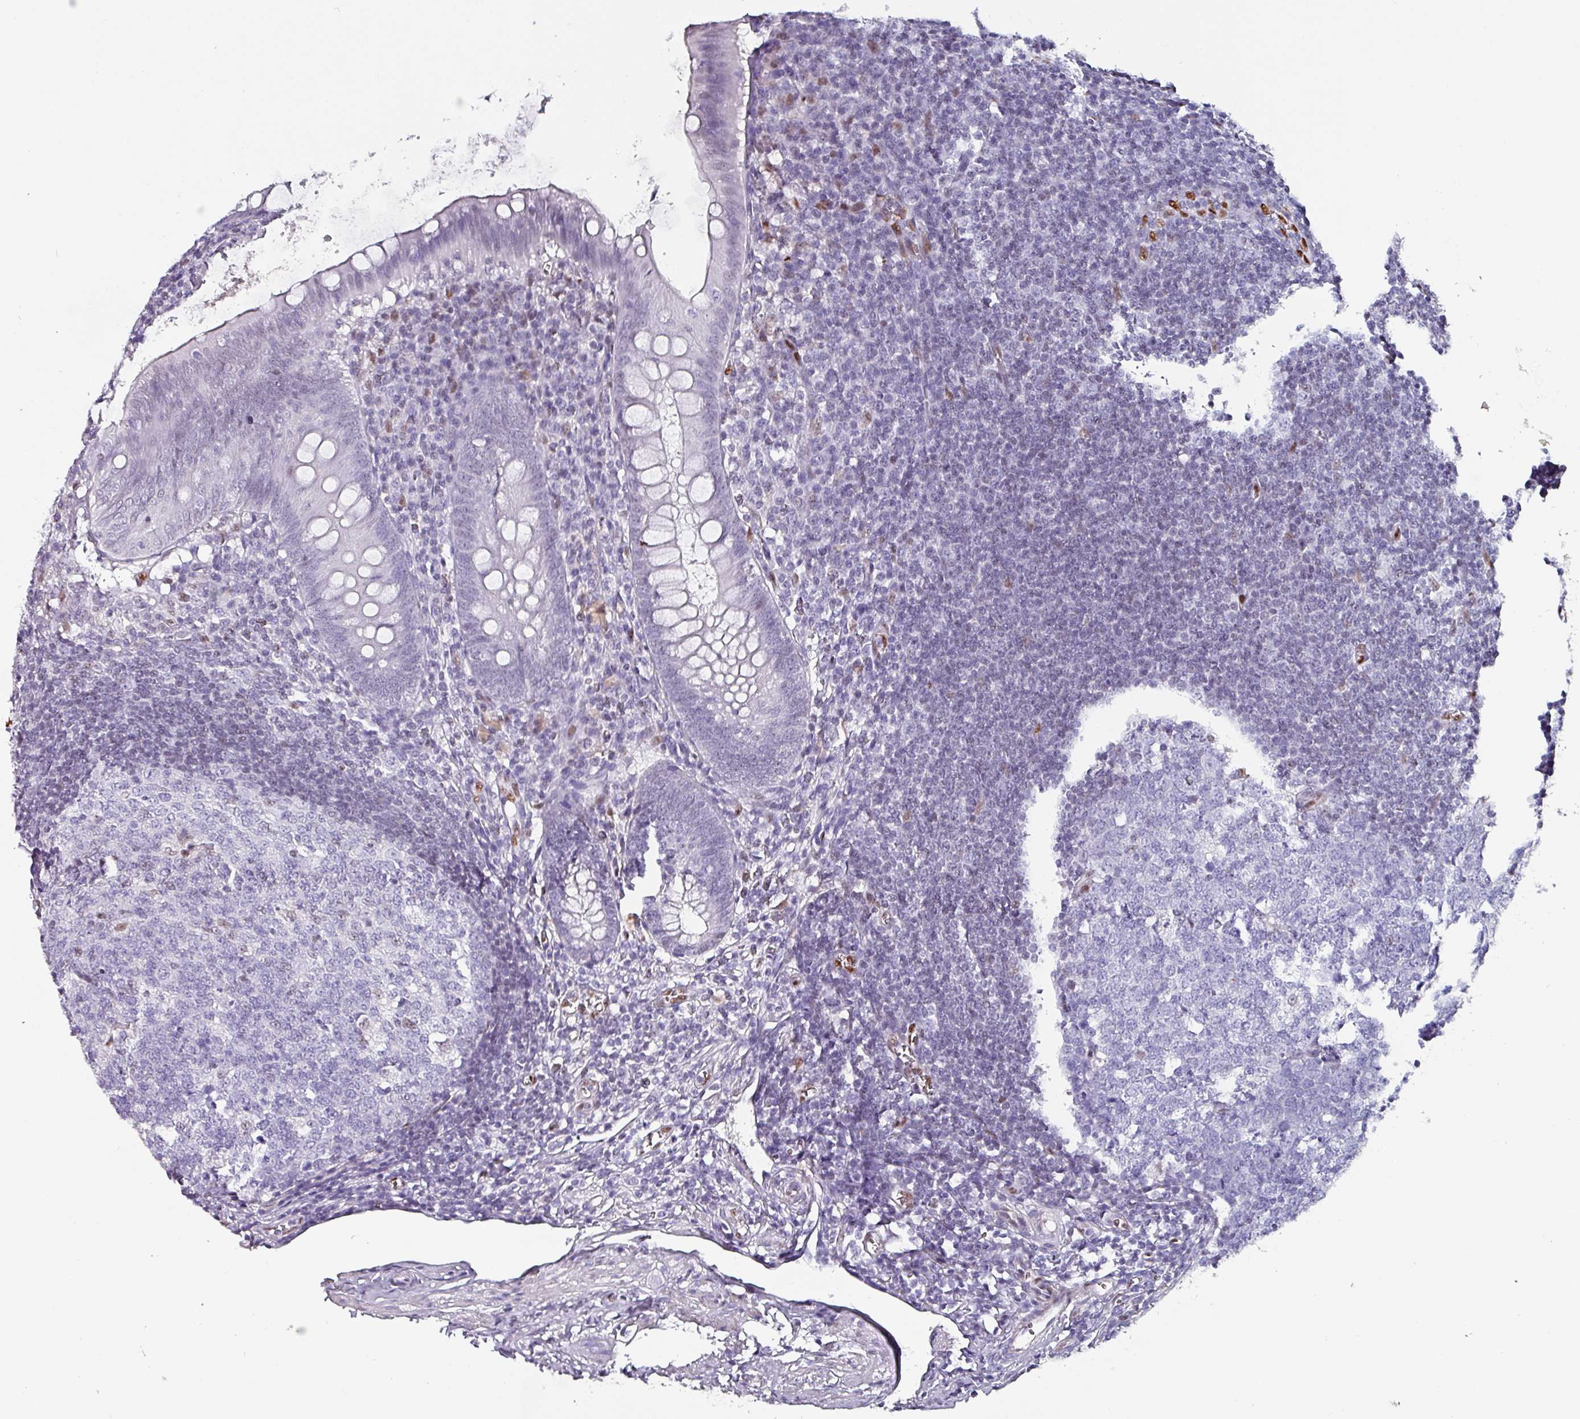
{"staining": {"intensity": "negative", "quantity": "none", "location": "none"}, "tissue": "appendix", "cell_type": "Glandular cells", "image_type": "normal", "snomed": [{"axis": "morphology", "description": "Normal tissue, NOS"}, {"axis": "topography", "description": "Appendix"}], "caption": "Immunohistochemistry of benign human appendix exhibits no positivity in glandular cells. Nuclei are stained in blue.", "gene": "ZNF816", "patient": {"sex": "male", "age": 56}}